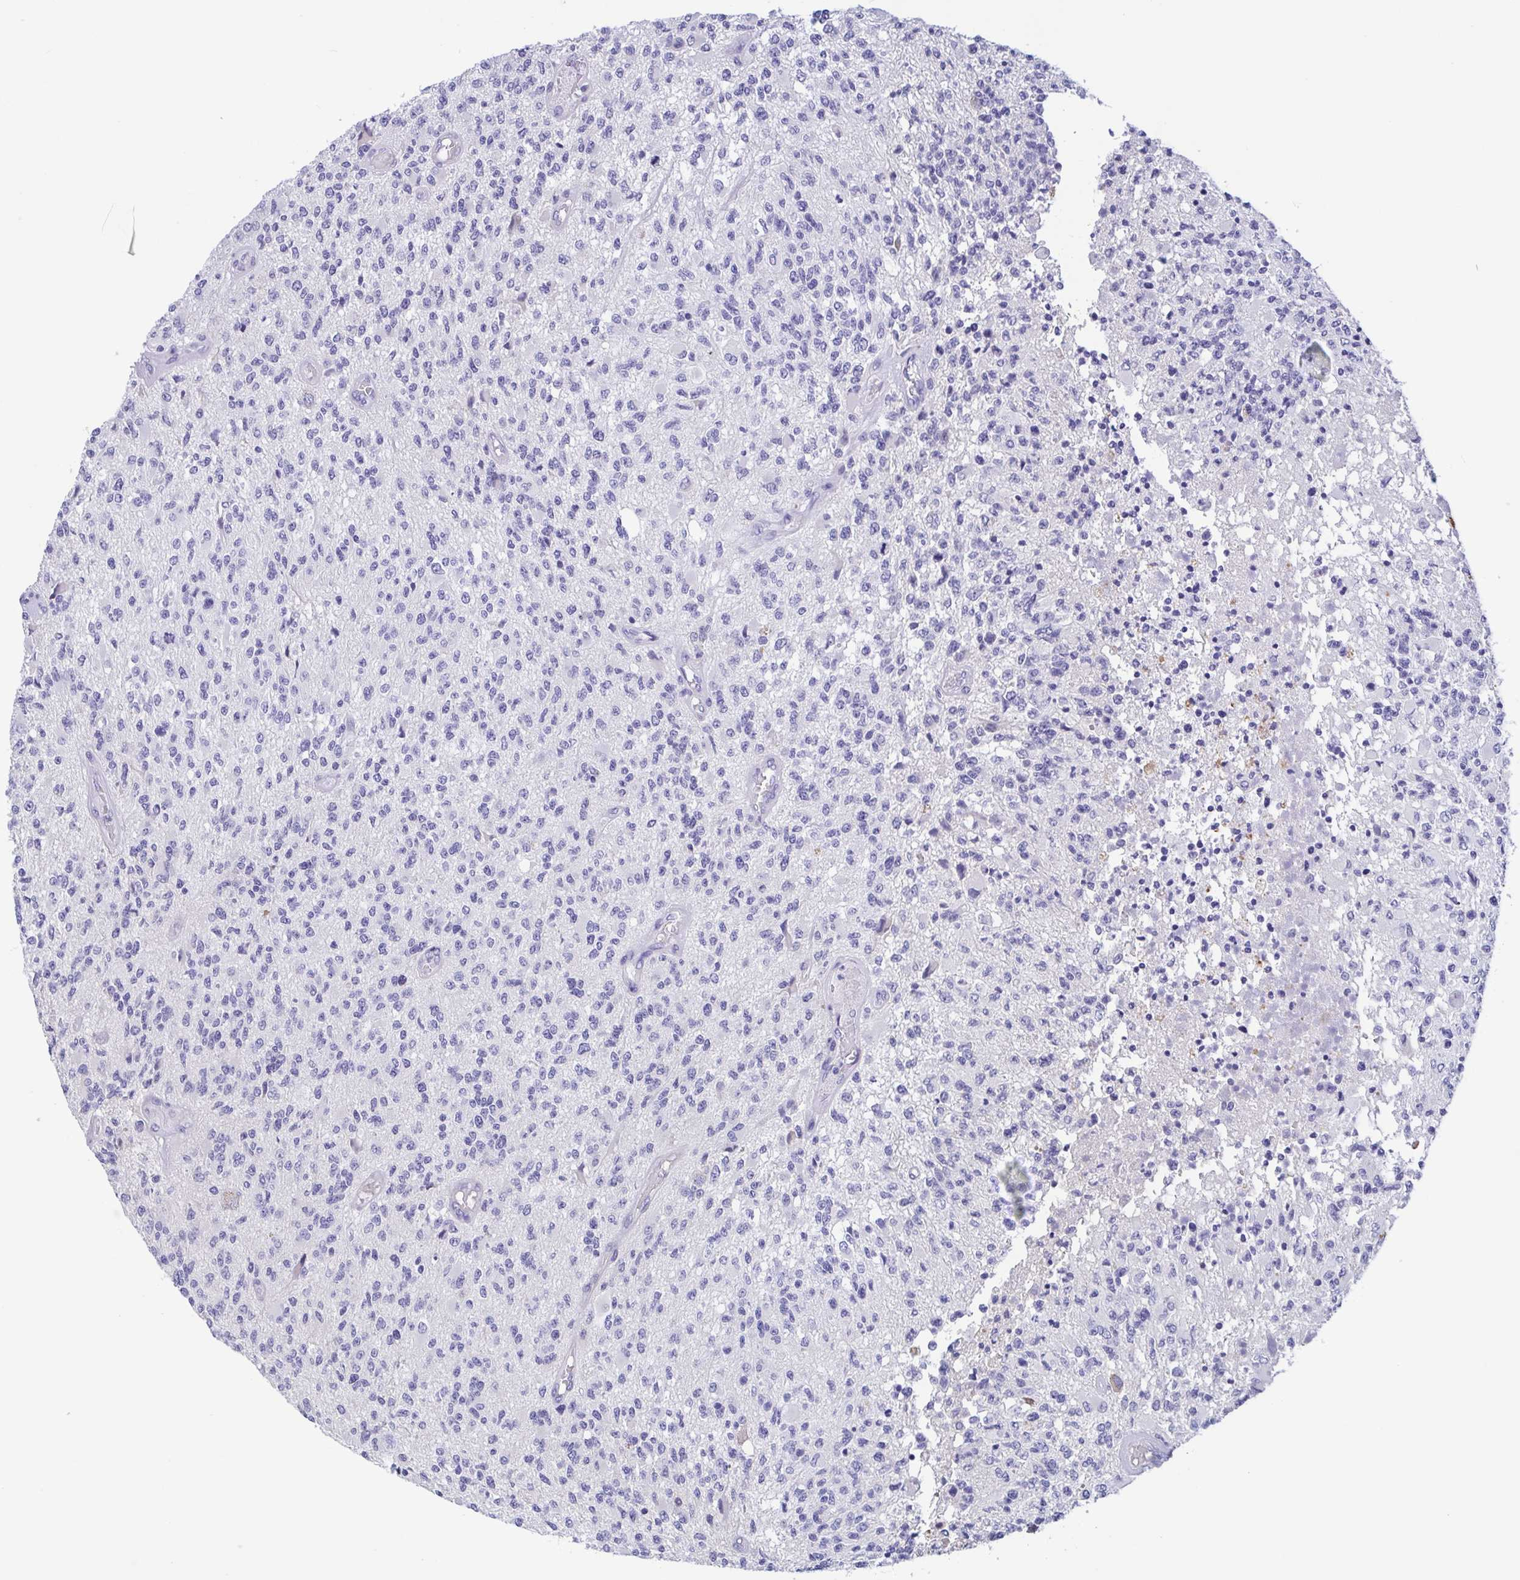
{"staining": {"intensity": "negative", "quantity": "none", "location": "none"}, "tissue": "glioma", "cell_type": "Tumor cells", "image_type": "cancer", "snomed": [{"axis": "morphology", "description": "Glioma, malignant, High grade"}, {"axis": "topography", "description": "Brain"}], "caption": "Tumor cells show no significant expression in glioma.", "gene": "TREH", "patient": {"sex": "female", "age": 63}}